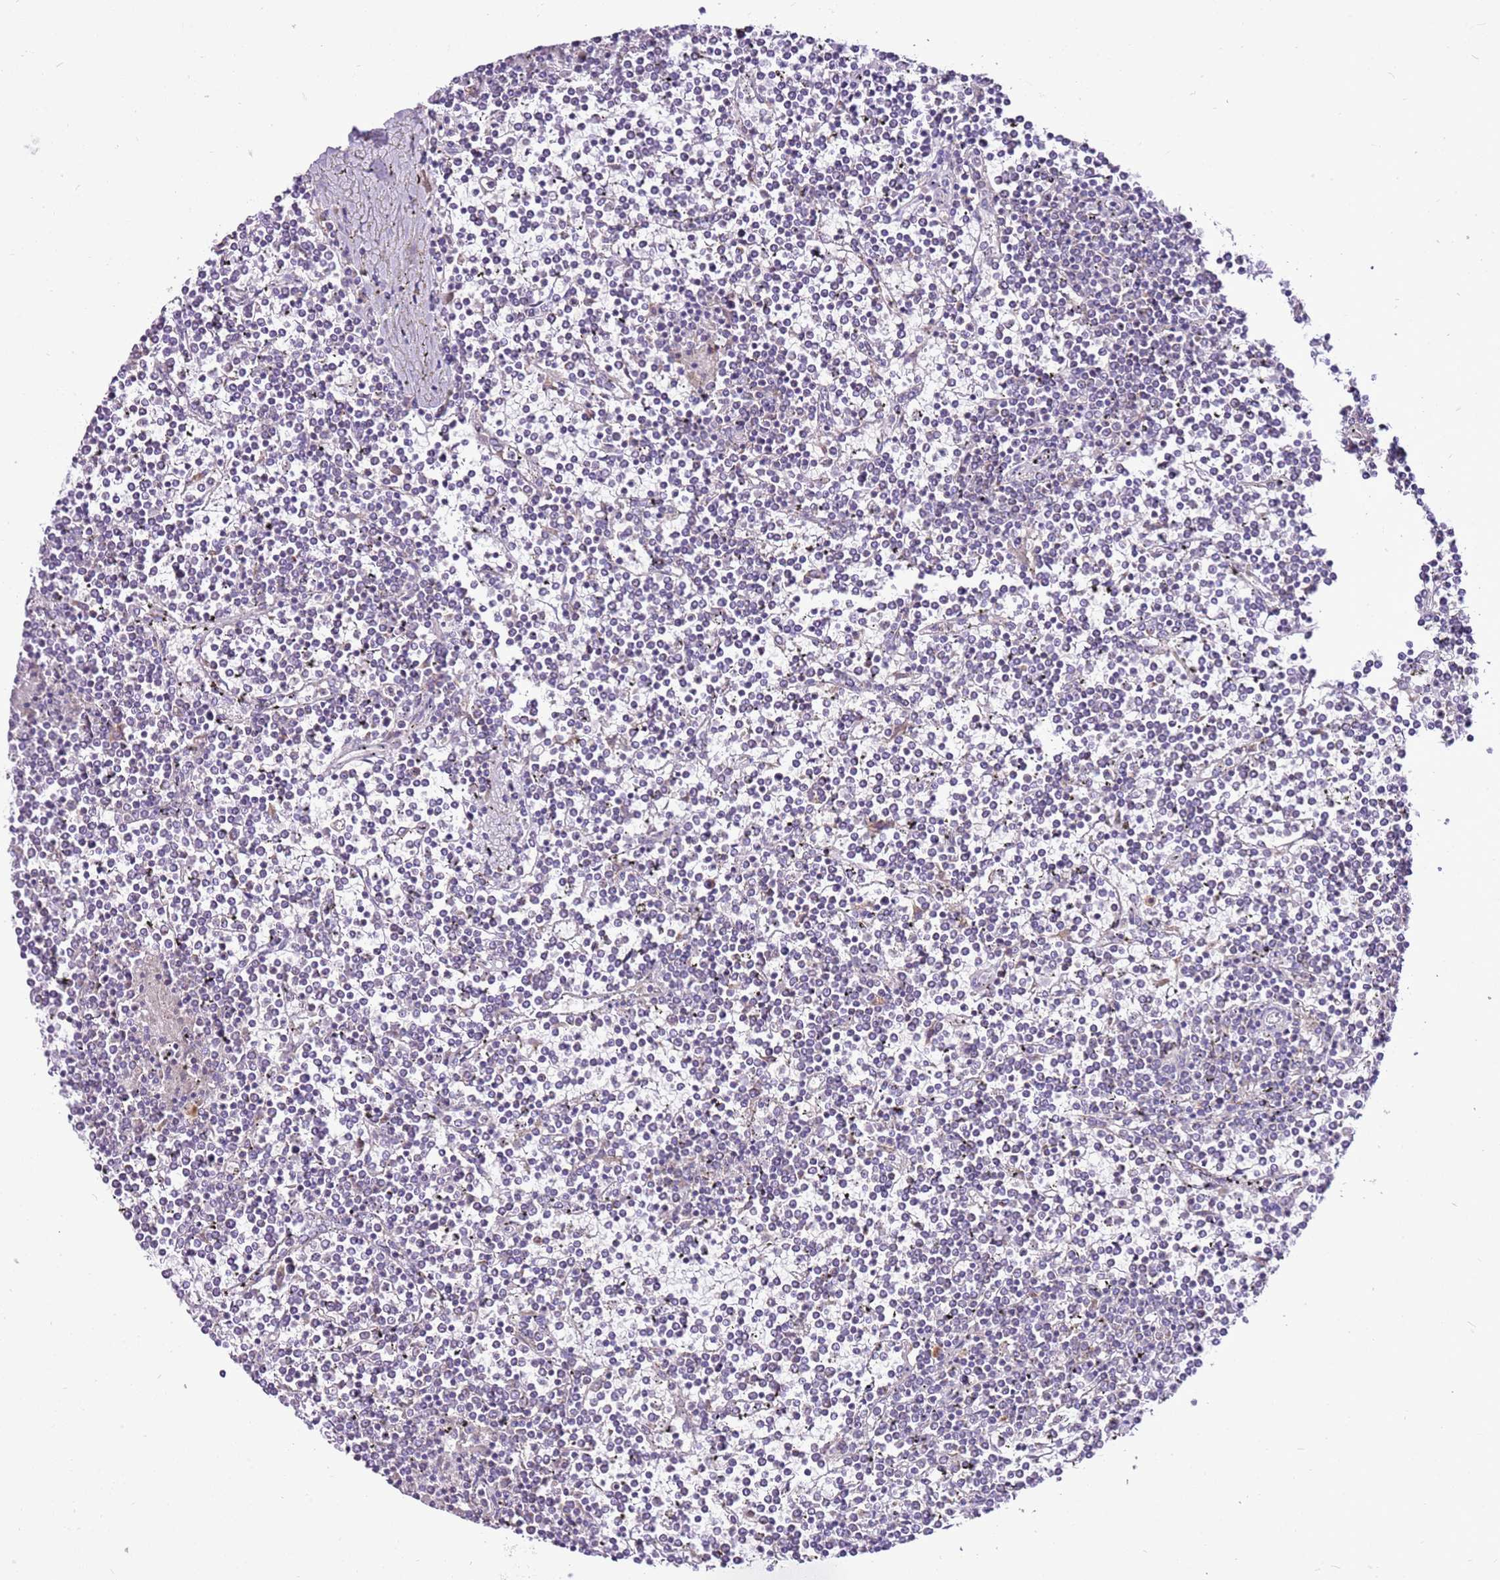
{"staining": {"intensity": "negative", "quantity": "none", "location": "none"}, "tissue": "lymphoma", "cell_type": "Tumor cells", "image_type": "cancer", "snomed": [{"axis": "morphology", "description": "Malignant lymphoma, non-Hodgkin's type, Low grade"}, {"axis": "topography", "description": "Spleen"}], "caption": "The immunohistochemistry histopathology image has no significant staining in tumor cells of malignant lymphoma, non-Hodgkin's type (low-grade) tissue.", "gene": "MRPL36", "patient": {"sex": "female", "age": 19}}